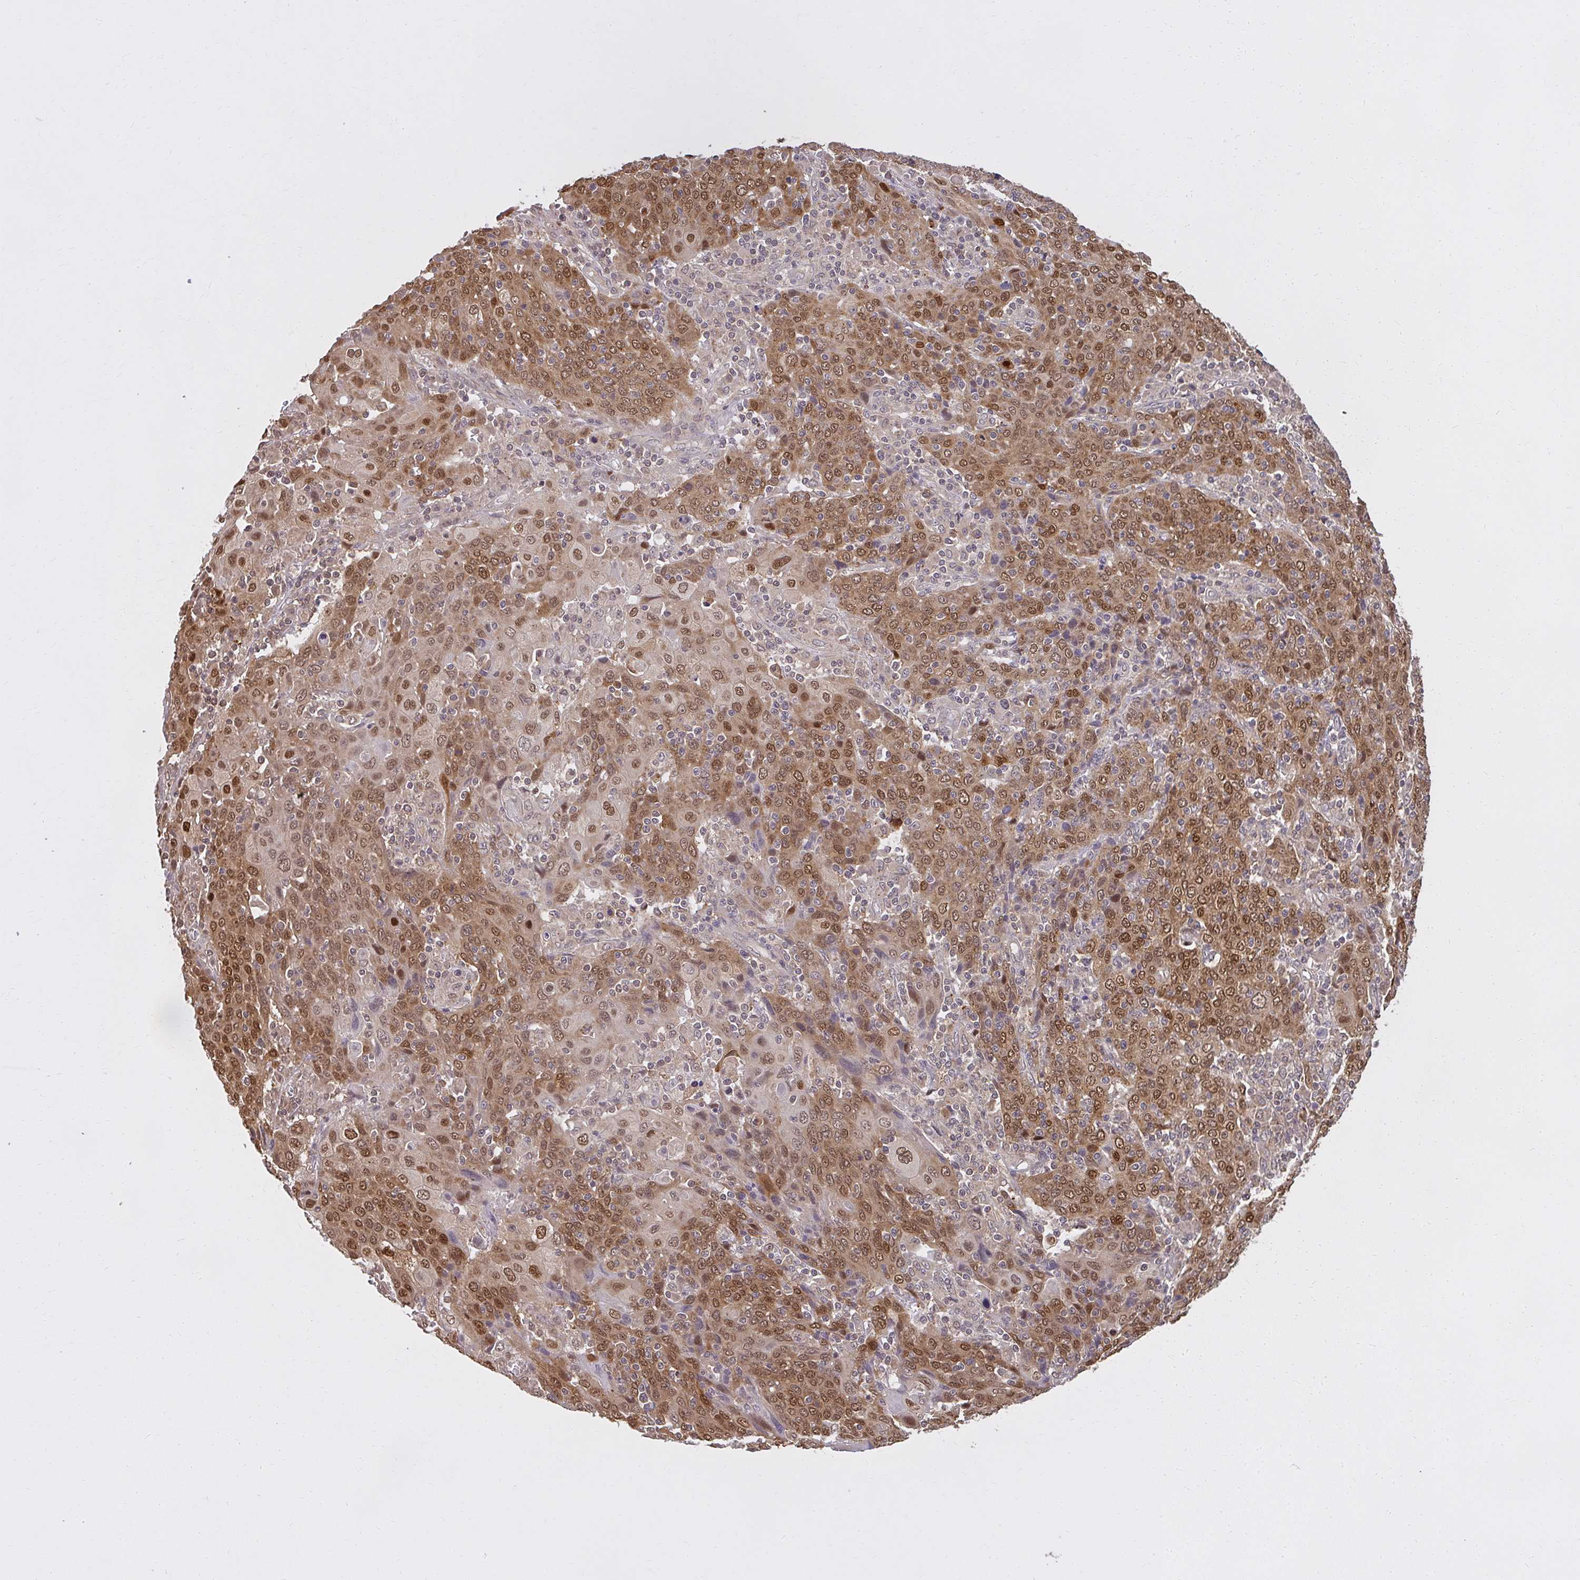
{"staining": {"intensity": "moderate", "quantity": ">75%", "location": "nuclear"}, "tissue": "cervical cancer", "cell_type": "Tumor cells", "image_type": "cancer", "snomed": [{"axis": "morphology", "description": "Squamous cell carcinoma, NOS"}, {"axis": "topography", "description": "Cervix"}], "caption": "Cervical cancer (squamous cell carcinoma) stained with a protein marker demonstrates moderate staining in tumor cells.", "gene": "LARS2", "patient": {"sex": "female", "age": 67}}